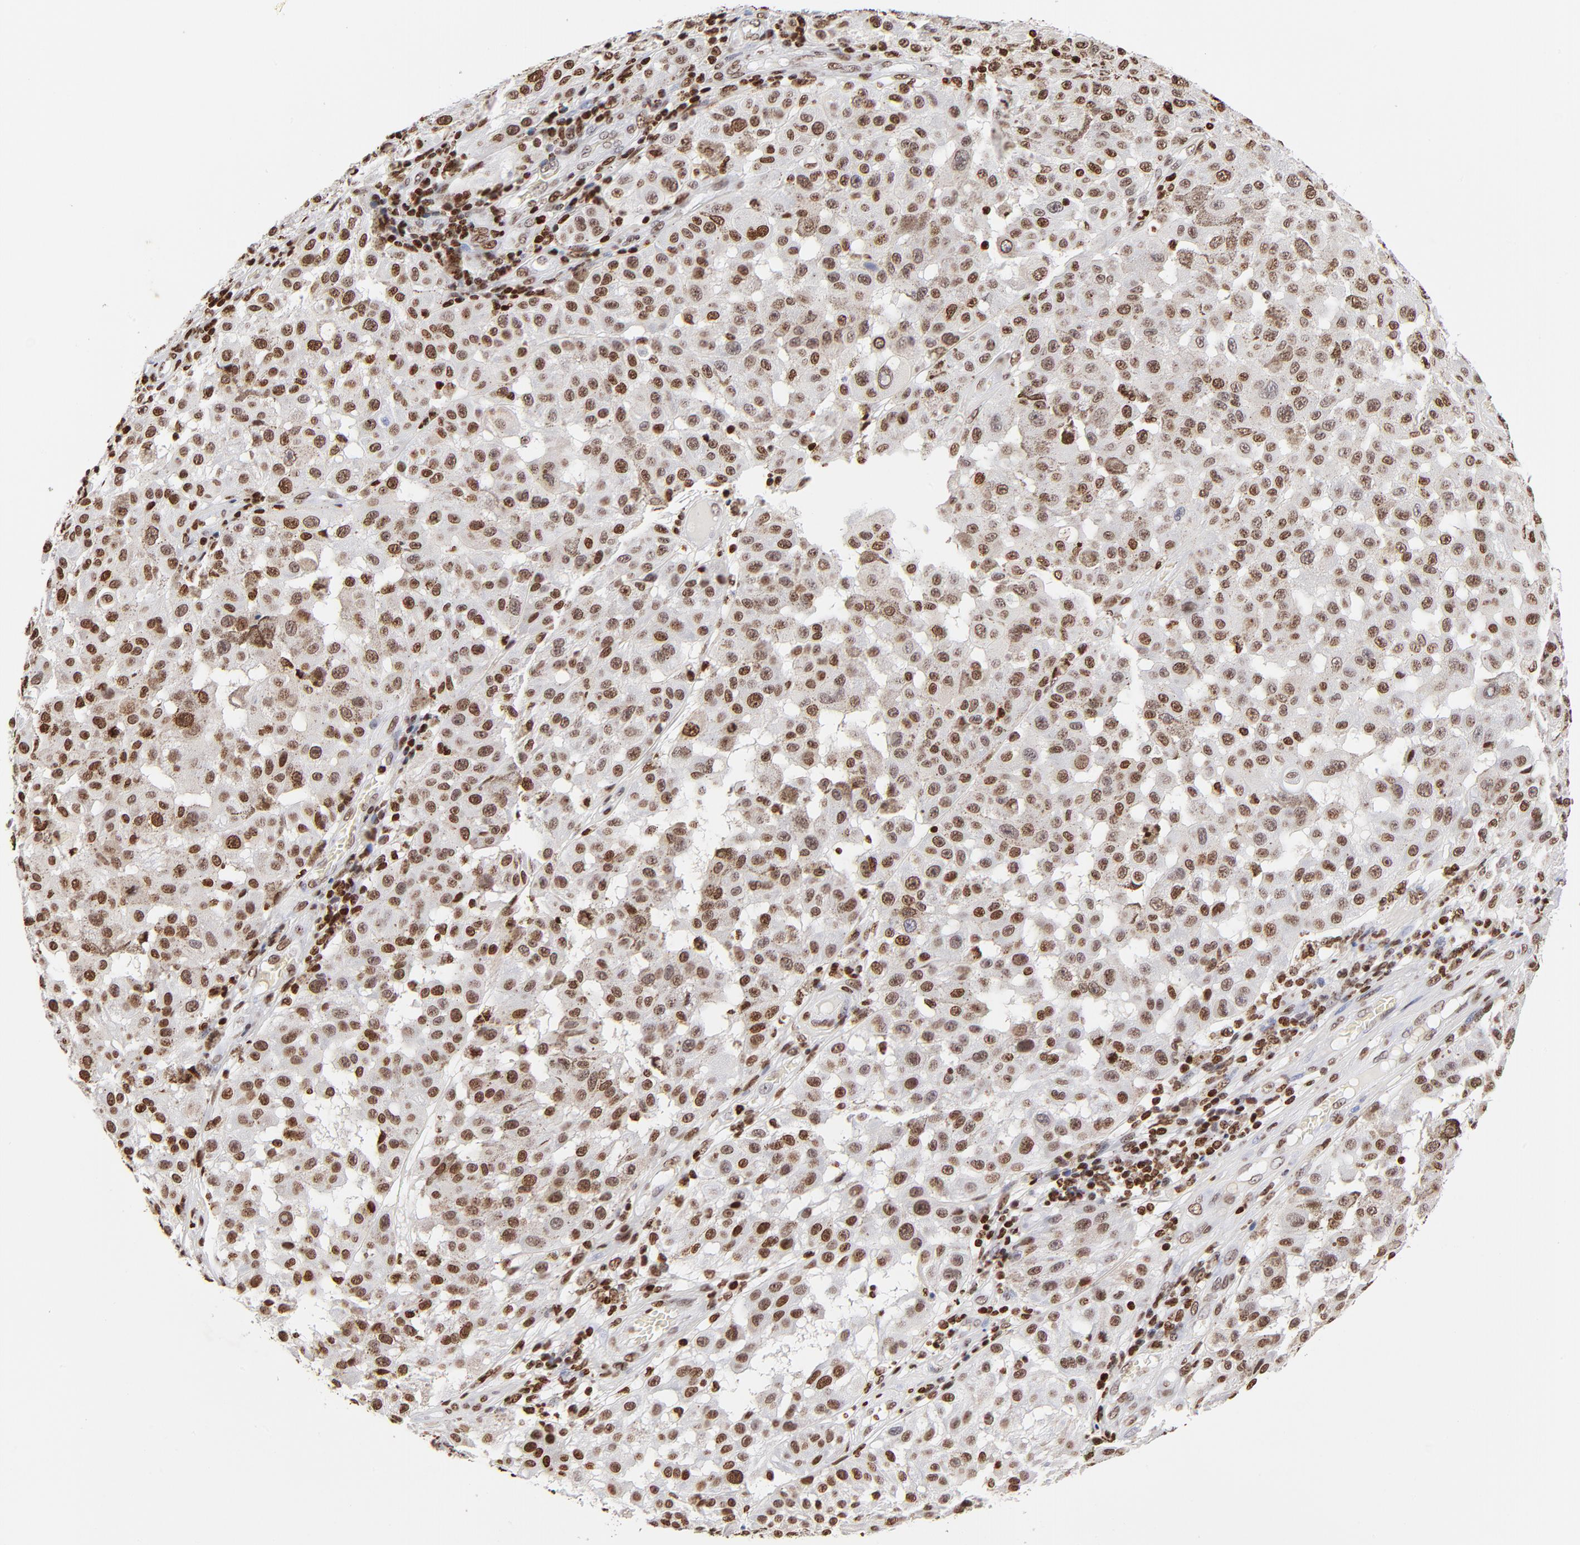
{"staining": {"intensity": "moderate", "quantity": ">75%", "location": "nuclear"}, "tissue": "melanoma", "cell_type": "Tumor cells", "image_type": "cancer", "snomed": [{"axis": "morphology", "description": "Malignant melanoma, NOS"}, {"axis": "topography", "description": "Skin"}], "caption": "Immunohistochemical staining of melanoma exhibits medium levels of moderate nuclear staining in approximately >75% of tumor cells.", "gene": "FBH1", "patient": {"sex": "female", "age": 64}}